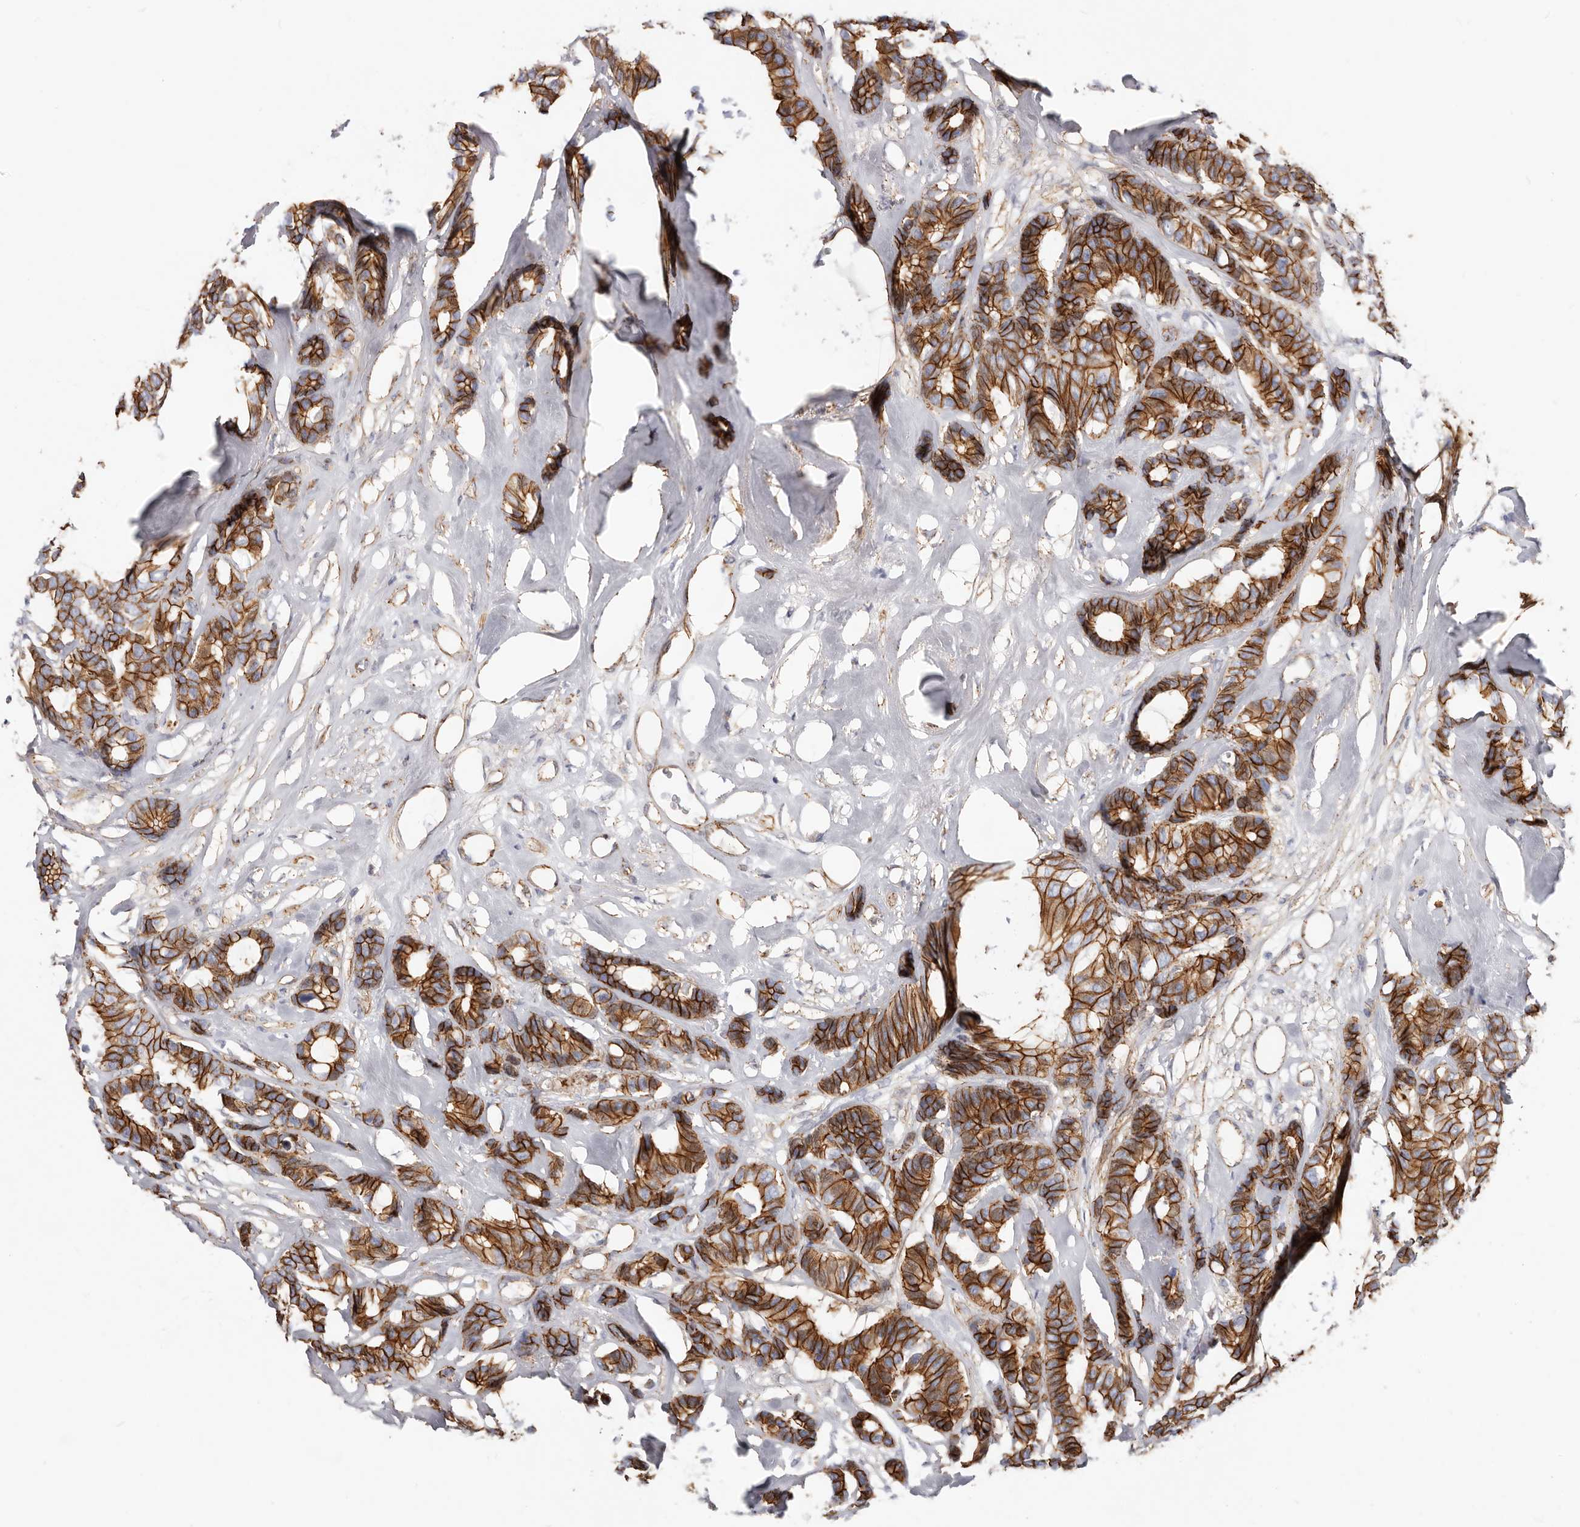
{"staining": {"intensity": "strong", "quantity": ">75%", "location": "cytoplasmic/membranous"}, "tissue": "breast cancer", "cell_type": "Tumor cells", "image_type": "cancer", "snomed": [{"axis": "morphology", "description": "Duct carcinoma"}, {"axis": "topography", "description": "Breast"}], "caption": "This histopathology image demonstrates immunohistochemistry staining of human breast cancer (infiltrating ductal carcinoma), with high strong cytoplasmic/membranous positivity in about >75% of tumor cells.", "gene": "CTNNB1", "patient": {"sex": "female", "age": 87}}